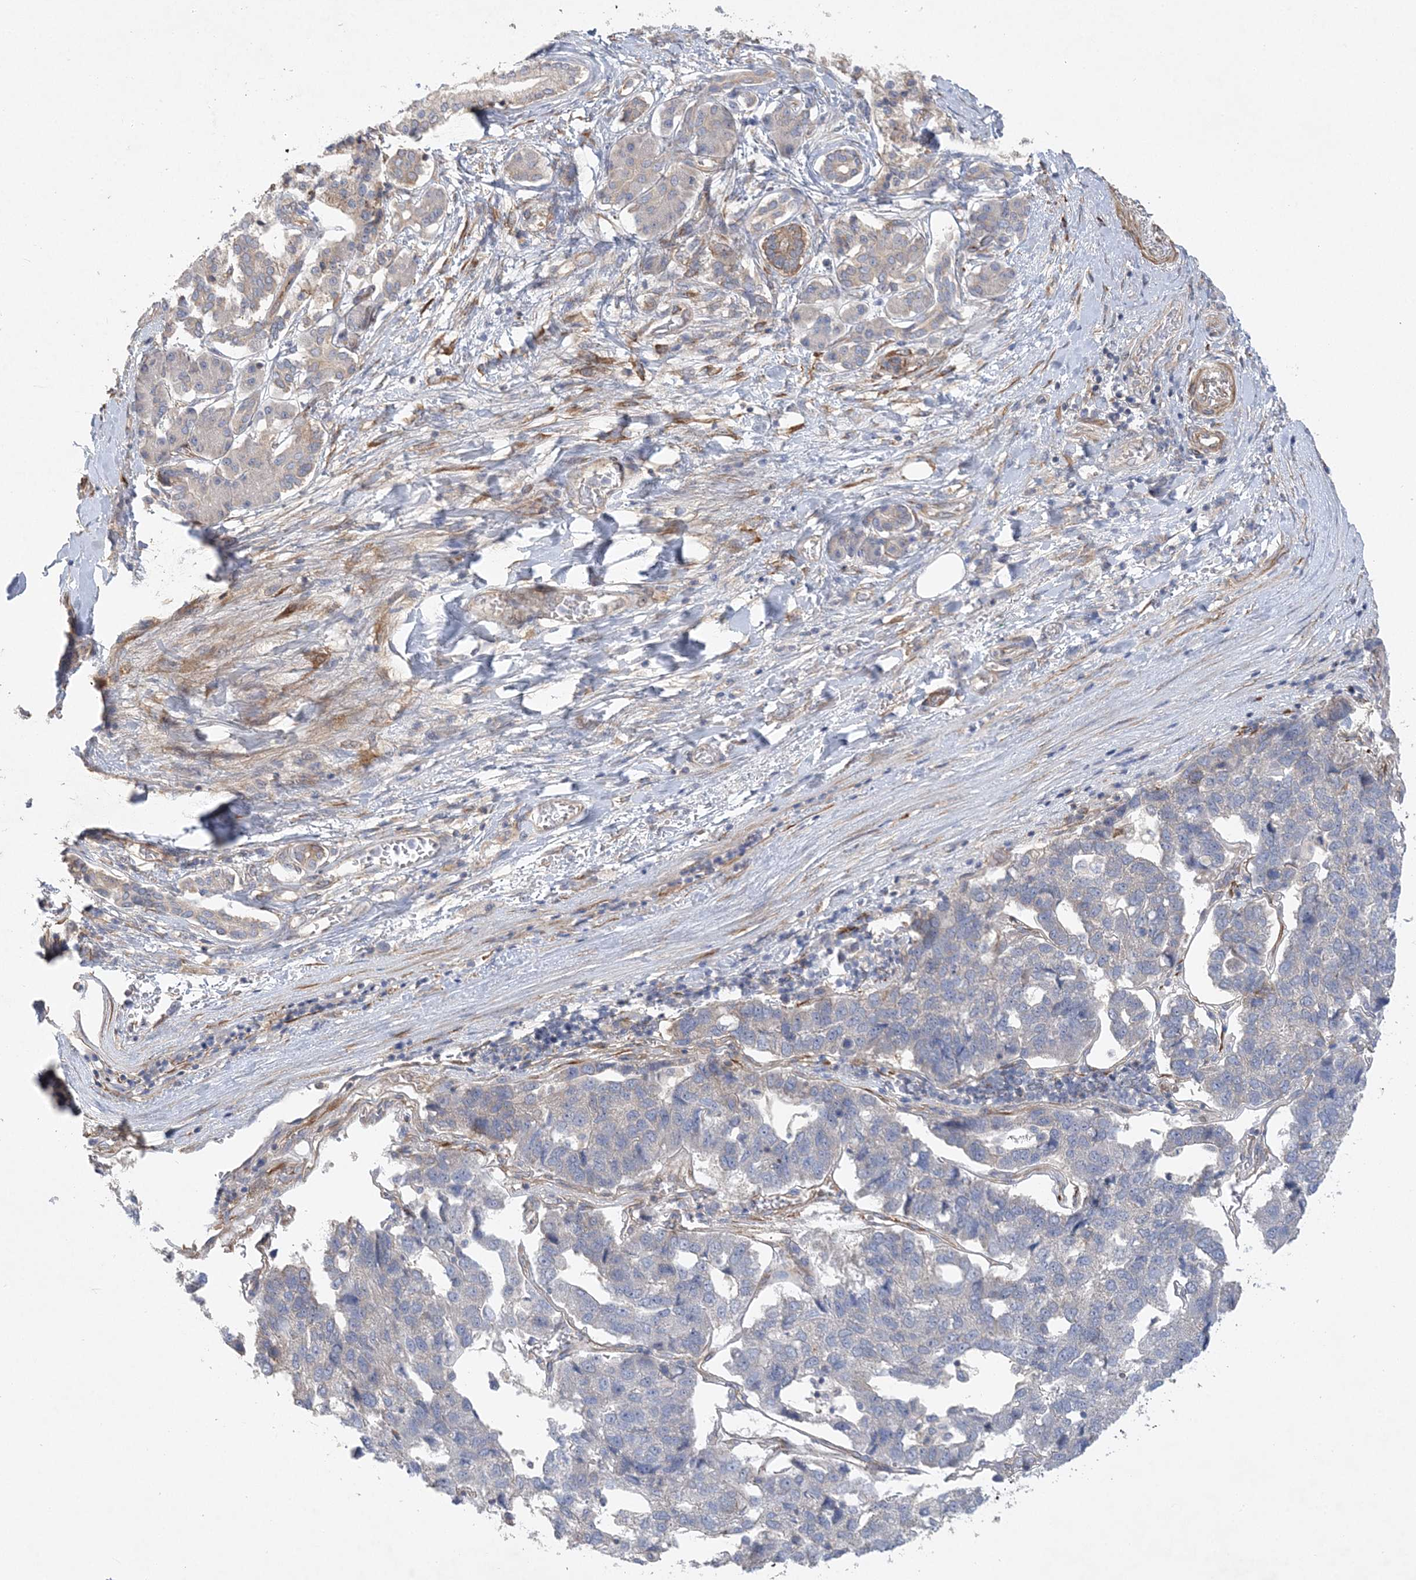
{"staining": {"intensity": "negative", "quantity": "none", "location": "none"}, "tissue": "pancreatic cancer", "cell_type": "Tumor cells", "image_type": "cancer", "snomed": [{"axis": "morphology", "description": "Adenocarcinoma, NOS"}, {"axis": "topography", "description": "Pancreas"}], "caption": "Immunohistochemistry (IHC) of pancreatic cancer displays no expression in tumor cells.", "gene": "MAP4K5", "patient": {"sex": "female", "age": 61}}